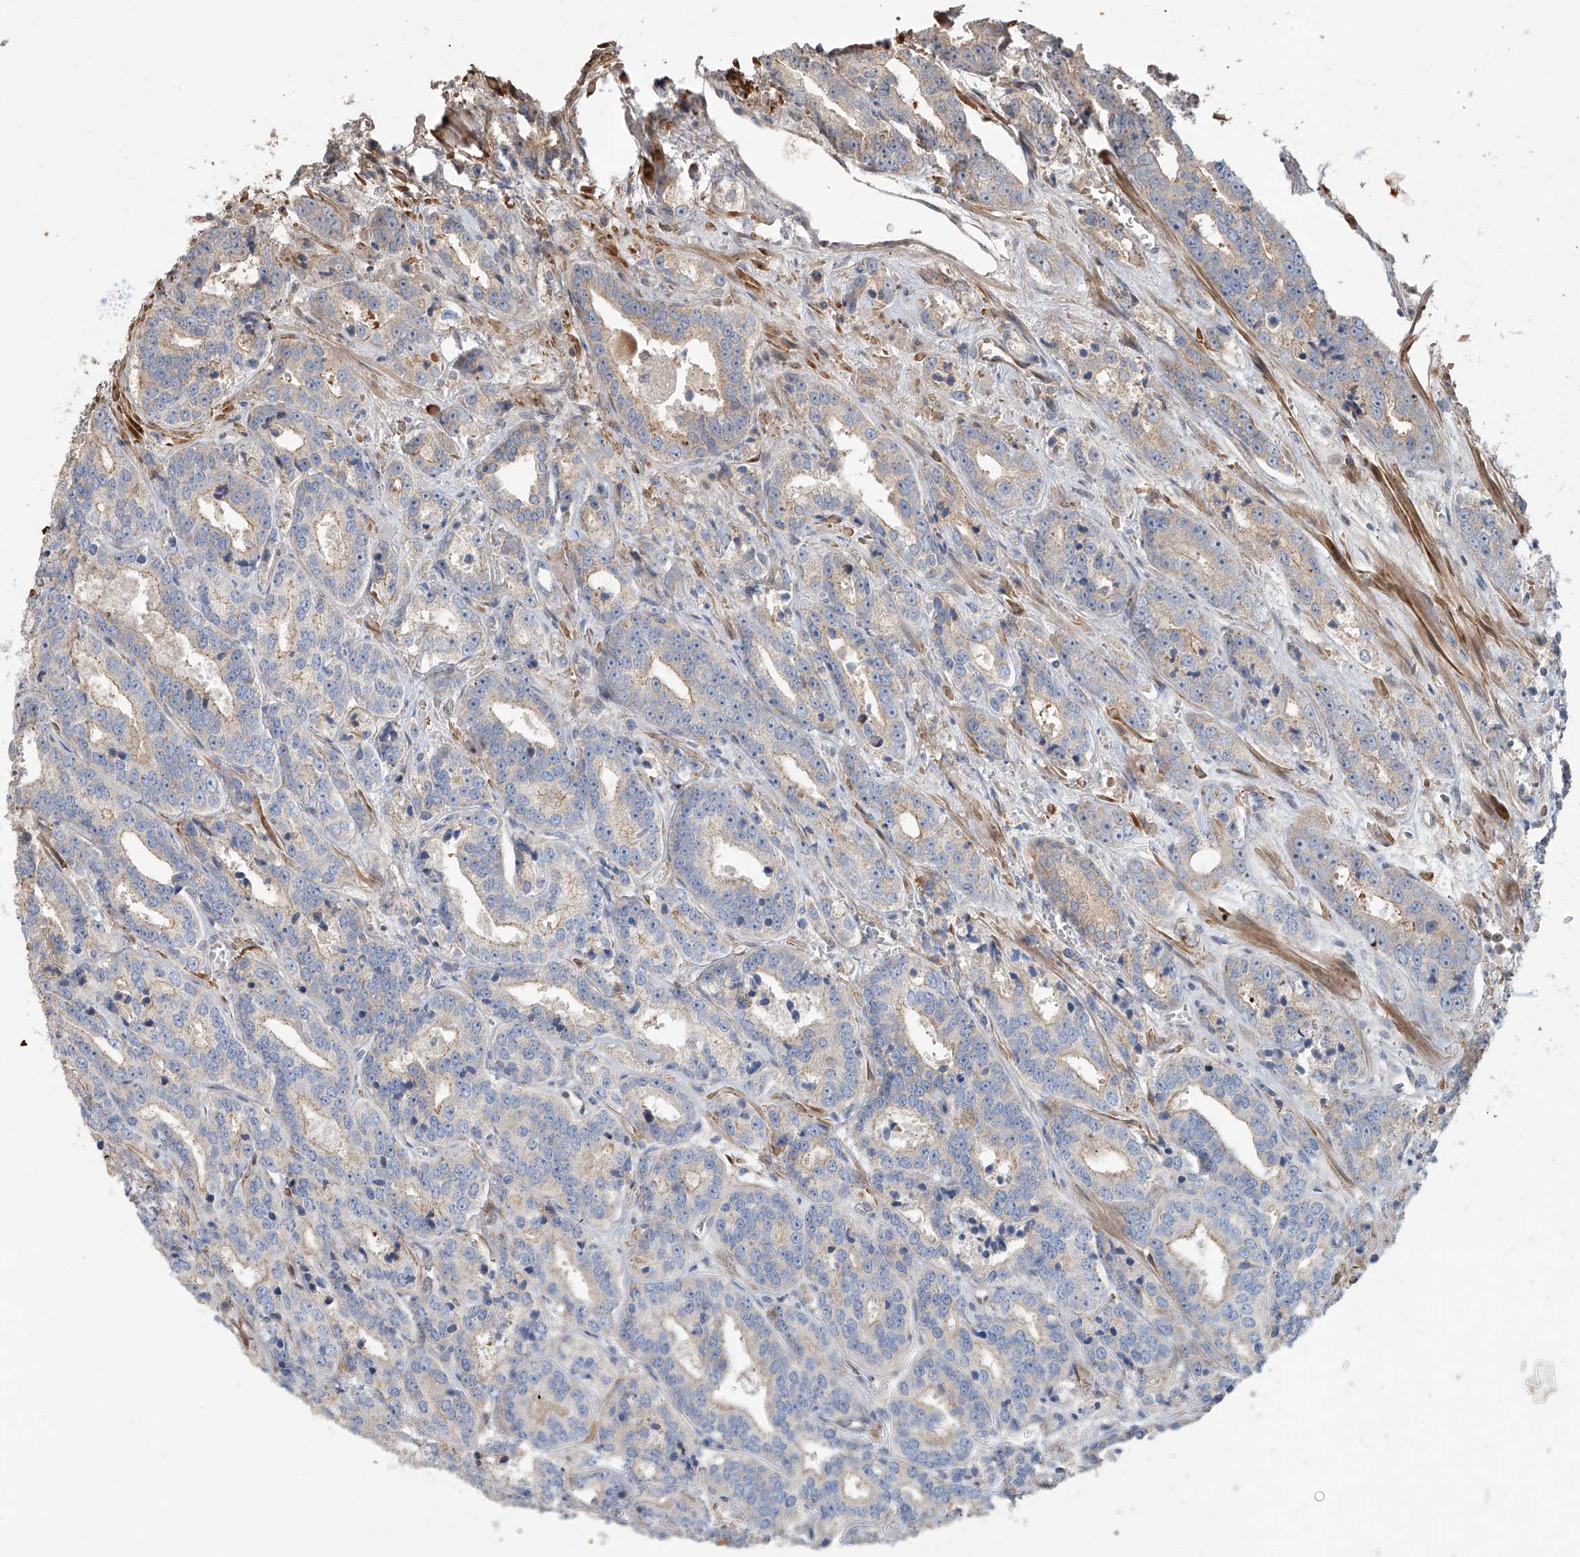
{"staining": {"intensity": "weak", "quantity": "<25%", "location": "cytoplasmic/membranous"}, "tissue": "prostate cancer", "cell_type": "Tumor cells", "image_type": "cancer", "snomed": [{"axis": "morphology", "description": "Adenocarcinoma, High grade"}, {"axis": "topography", "description": "Prostate"}], "caption": "IHC image of neoplastic tissue: prostate adenocarcinoma (high-grade) stained with DAB (3,3'-diaminobenzidine) demonstrates no significant protein expression in tumor cells. The staining was performed using DAB (3,3'-diaminobenzidine) to visualize the protein expression in brown, while the nuclei were stained in blue with hematoxylin (Magnification: 20x).", "gene": "ABTB1", "patient": {"sex": "male", "age": 62}}